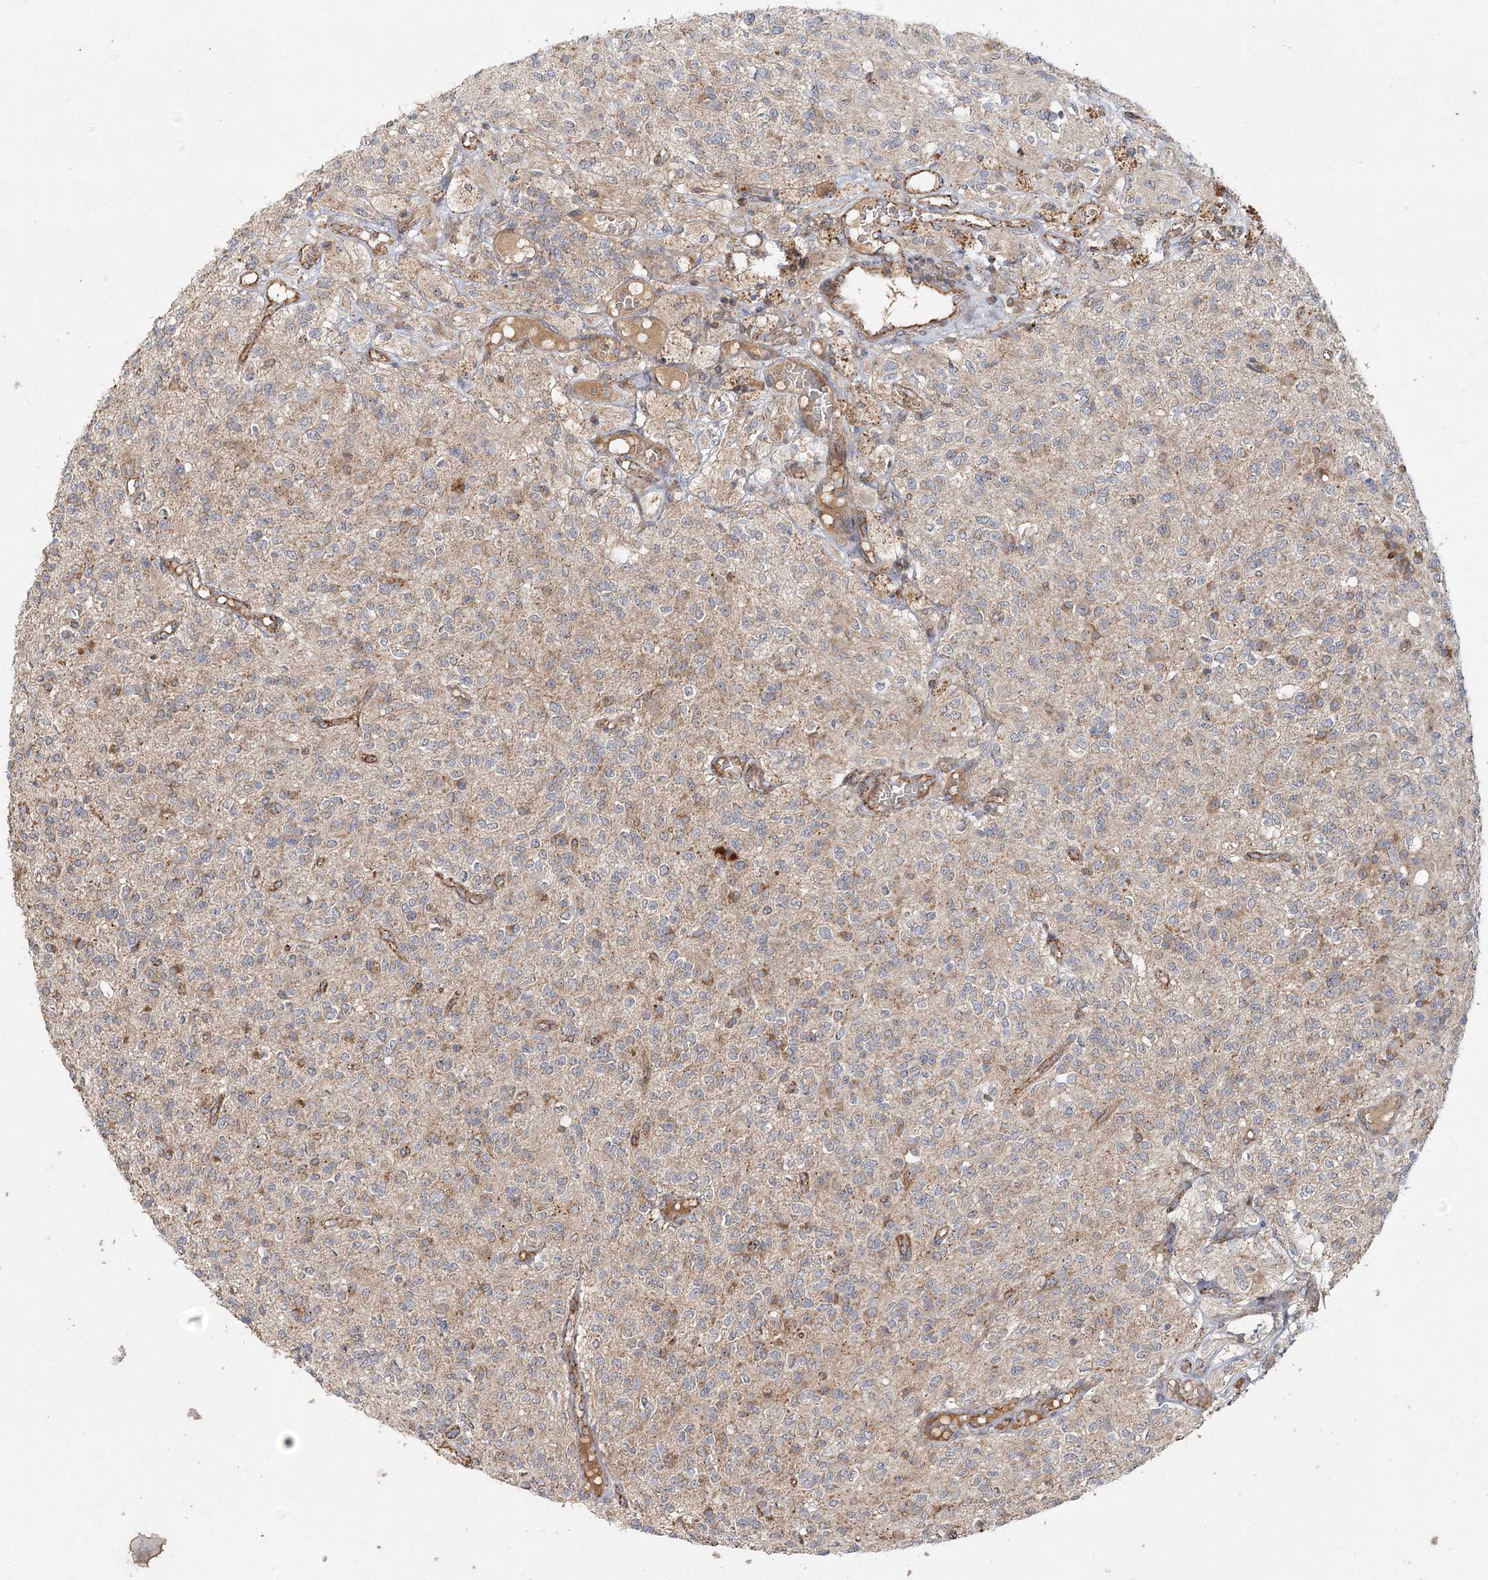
{"staining": {"intensity": "negative", "quantity": "none", "location": "none"}, "tissue": "glioma", "cell_type": "Tumor cells", "image_type": "cancer", "snomed": [{"axis": "morphology", "description": "Glioma, malignant, High grade"}, {"axis": "topography", "description": "Brain"}], "caption": "A micrograph of human glioma is negative for staining in tumor cells.", "gene": "RAPGEF6", "patient": {"sex": "male", "age": 34}}